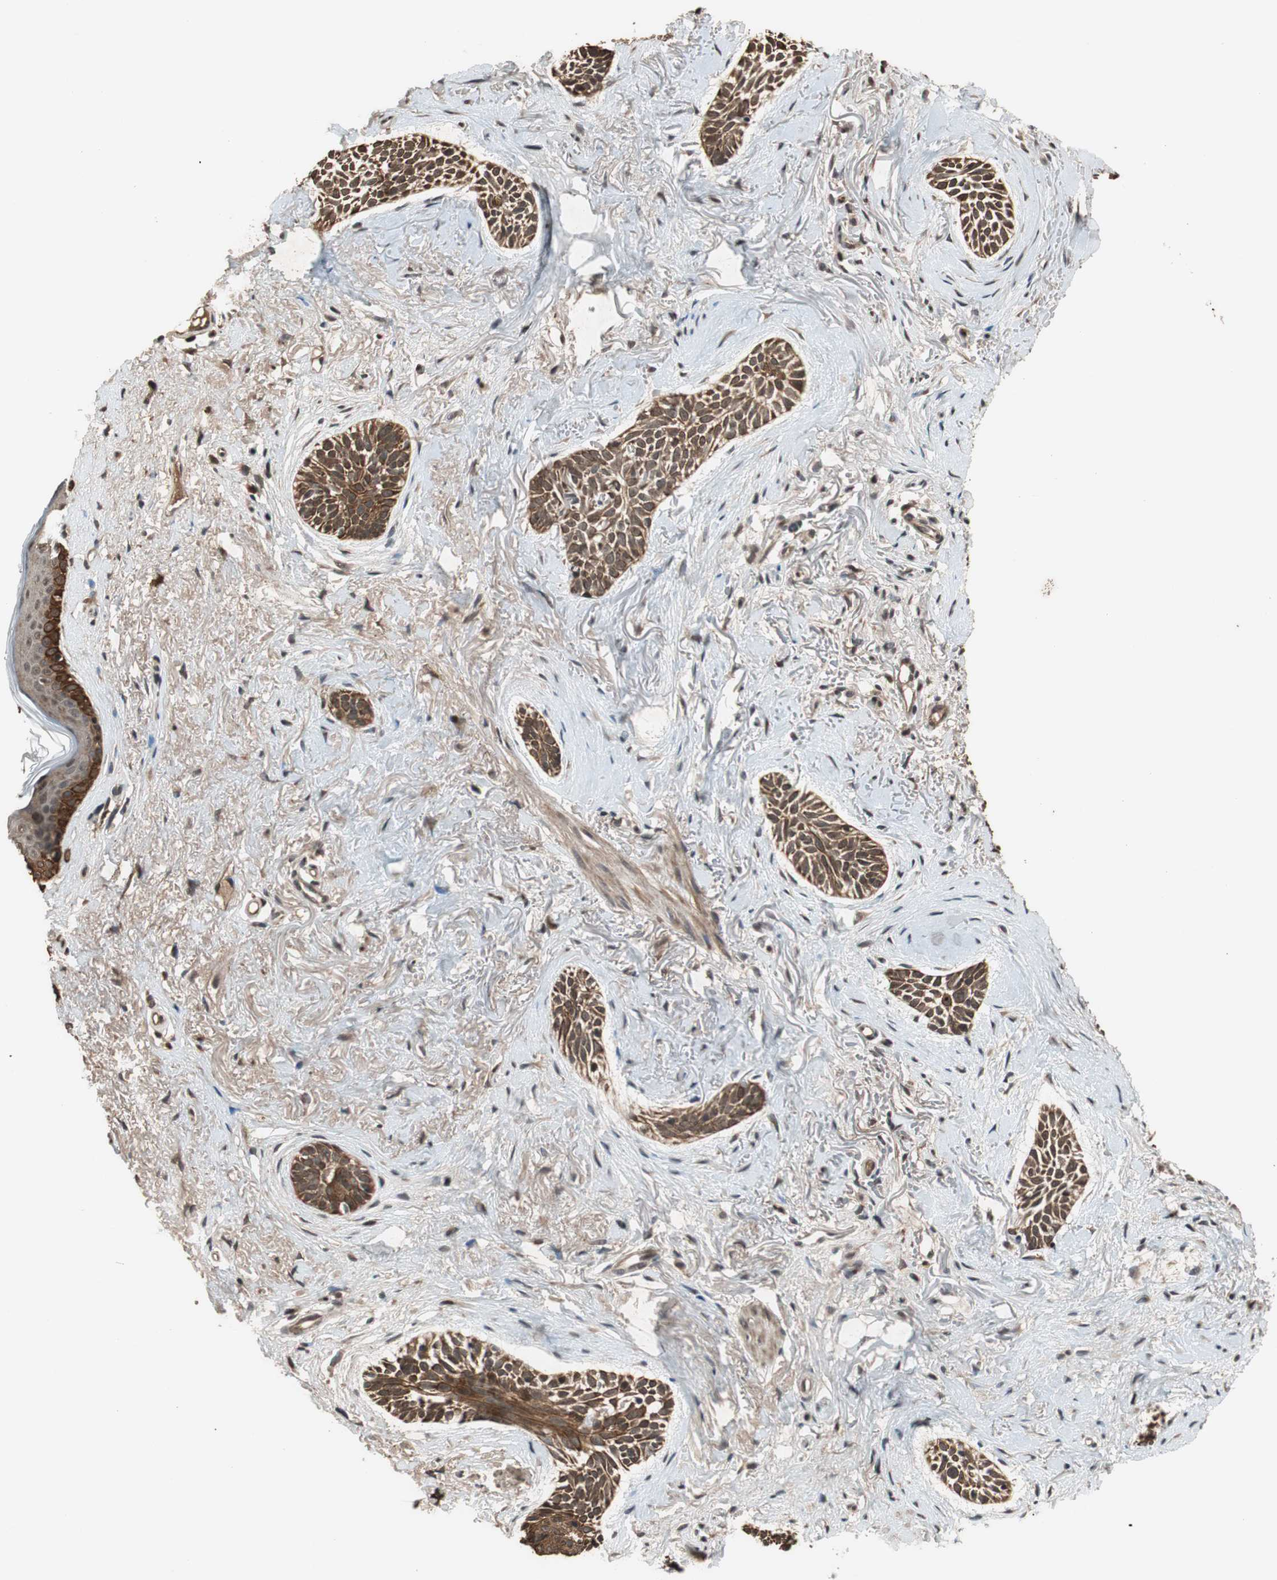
{"staining": {"intensity": "strong", "quantity": ">75%", "location": "cytoplasmic/membranous"}, "tissue": "skin cancer", "cell_type": "Tumor cells", "image_type": "cancer", "snomed": [{"axis": "morphology", "description": "Normal tissue, NOS"}, {"axis": "morphology", "description": "Basal cell carcinoma"}, {"axis": "topography", "description": "Skin"}], "caption": "Protein staining of skin basal cell carcinoma tissue exhibits strong cytoplasmic/membranous positivity in approximately >75% of tumor cells. (Stains: DAB (3,3'-diaminobenzidine) in brown, nuclei in blue, Microscopy: brightfield microscopy at high magnification).", "gene": "TMEM230", "patient": {"sex": "female", "age": 84}}